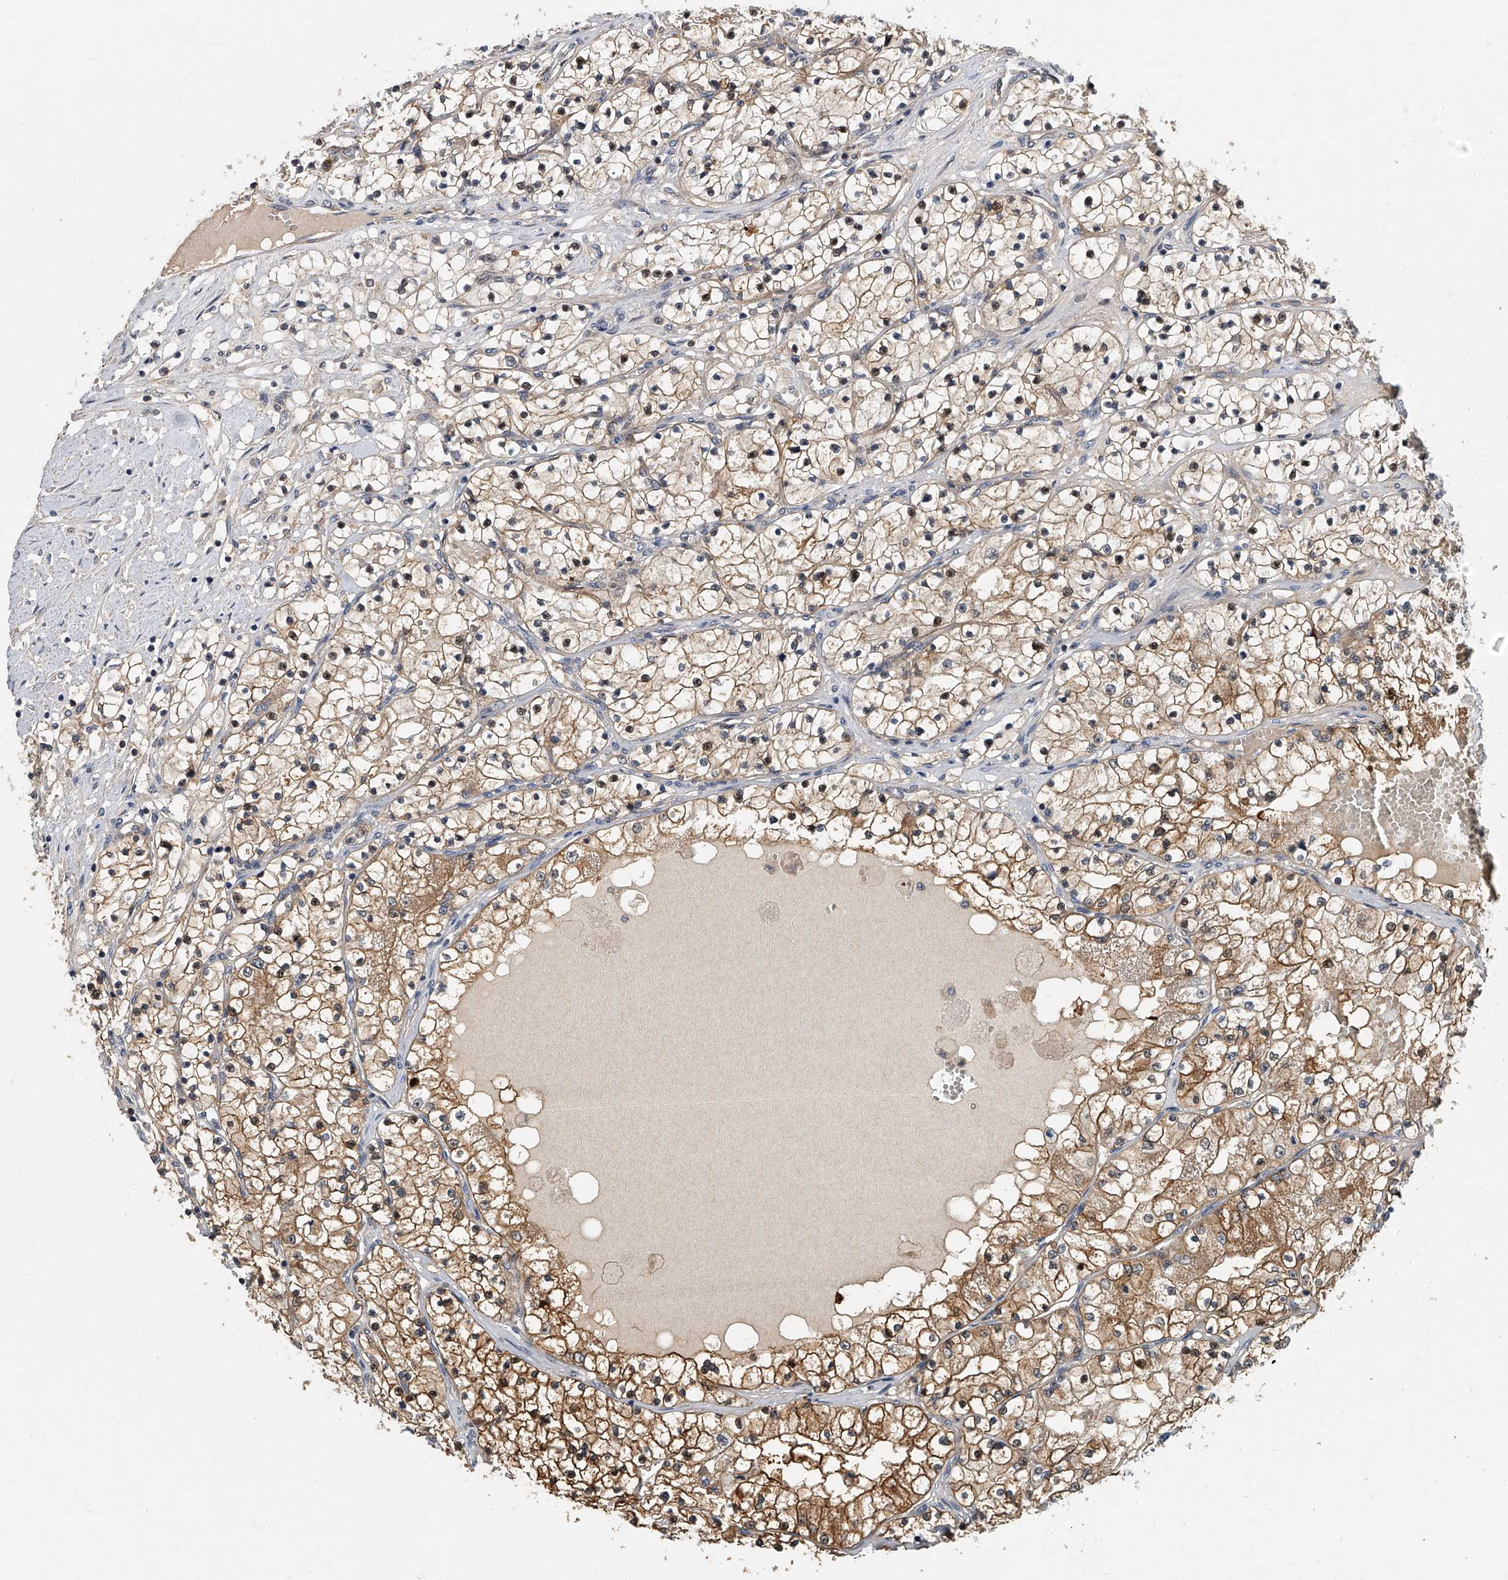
{"staining": {"intensity": "moderate", "quantity": ">75%", "location": "cytoplasmic/membranous,nuclear"}, "tissue": "renal cancer", "cell_type": "Tumor cells", "image_type": "cancer", "snomed": [{"axis": "morphology", "description": "Normal tissue, NOS"}, {"axis": "morphology", "description": "Adenocarcinoma, NOS"}, {"axis": "topography", "description": "Kidney"}], "caption": "Tumor cells demonstrate medium levels of moderate cytoplasmic/membranous and nuclear staining in approximately >75% of cells in adenocarcinoma (renal).", "gene": "CD200", "patient": {"sex": "male", "age": 68}}